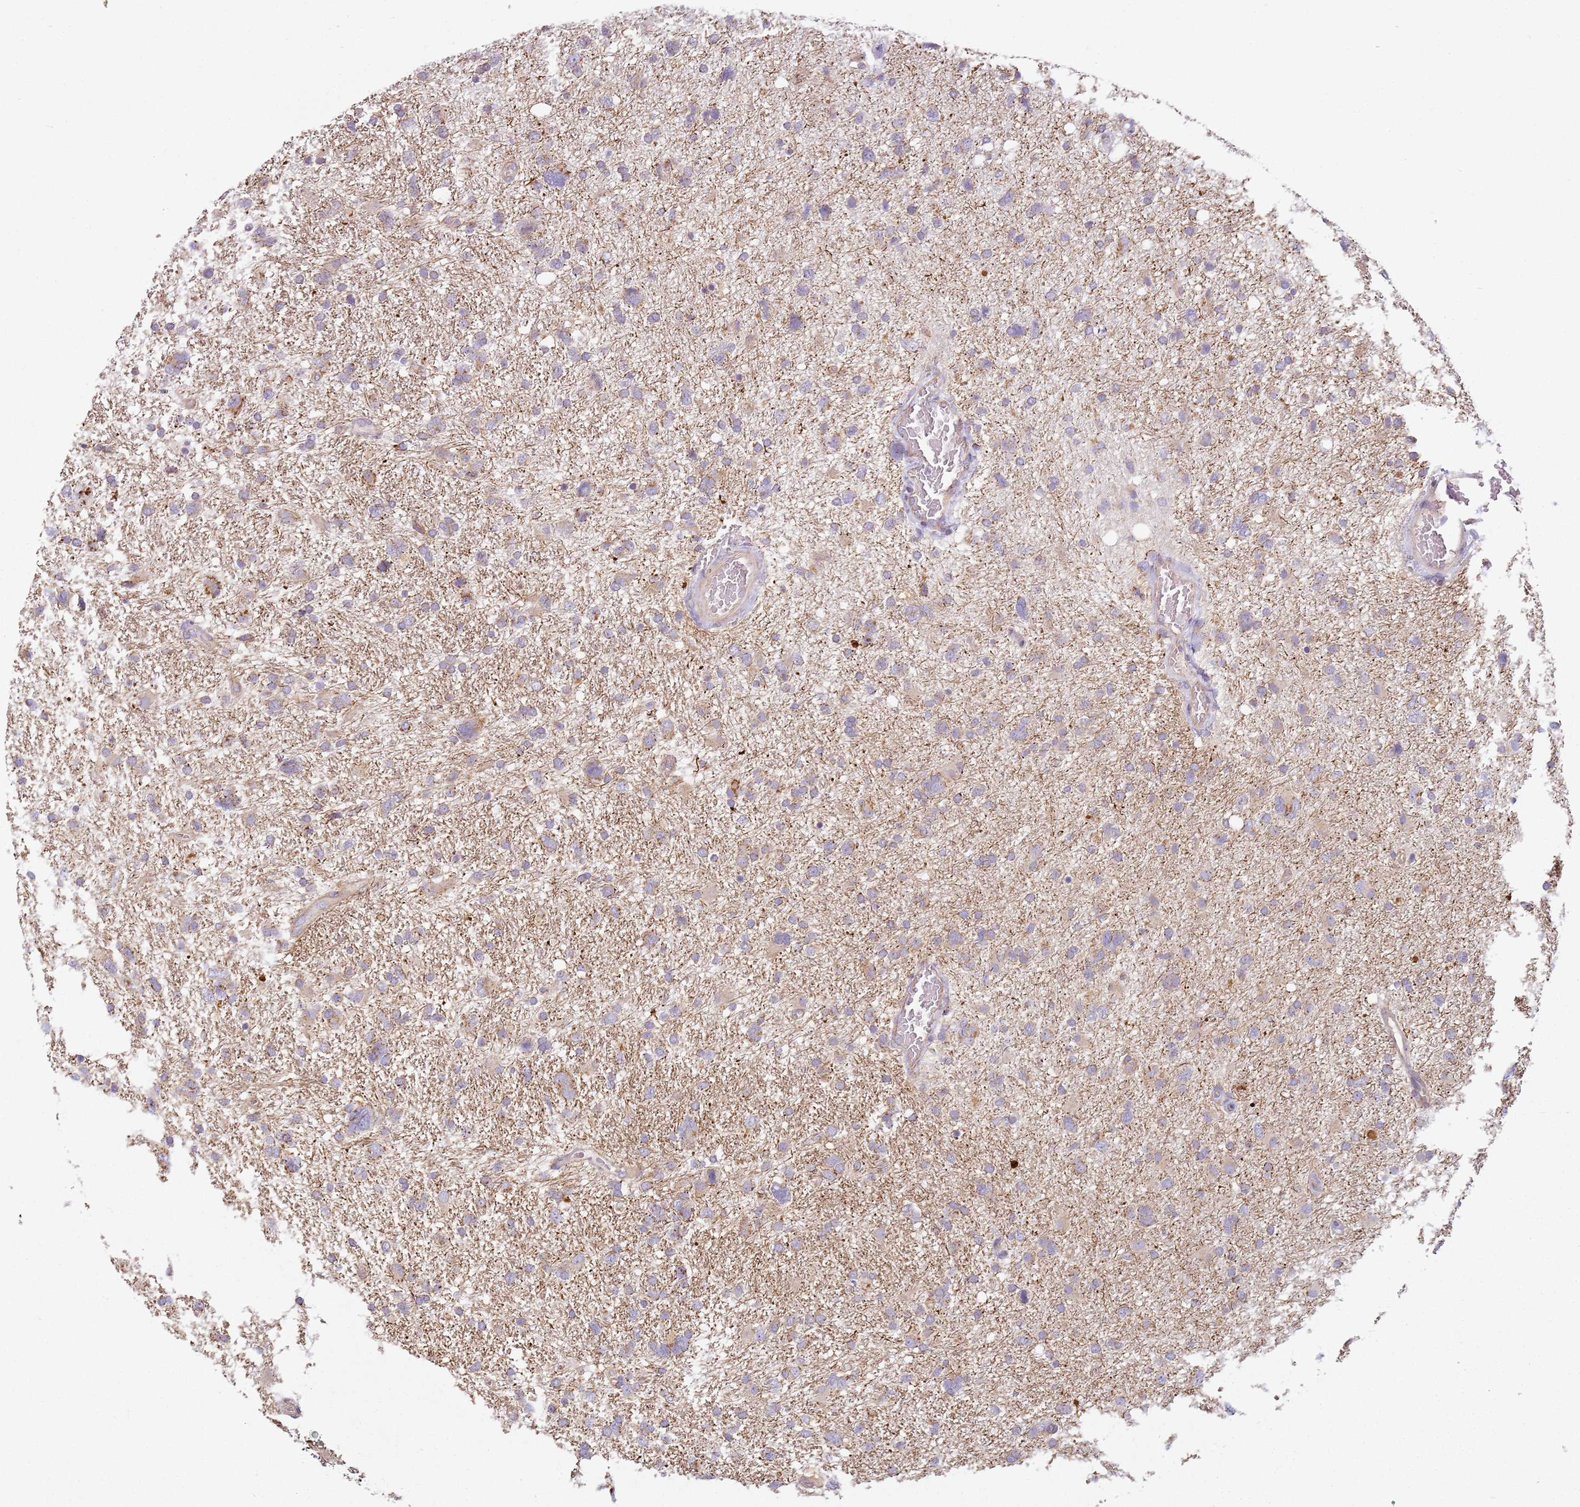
{"staining": {"intensity": "weak", "quantity": "25%-75%", "location": "cytoplasmic/membranous"}, "tissue": "glioma", "cell_type": "Tumor cells", "image_type": "cancer", "snomed": [{"axis": "morphology", "description": "Glioma, malignant, High grade"}, {"axis": "topography", "description": "Brain"}], "caption": "High-grade glioma (malignant) tissue shows weak cytoplasmic/membranous expression in about 25%-75% of tumor cells", "gene": "TMEM200C", "patient": {"sex": "male", "age": 61}}